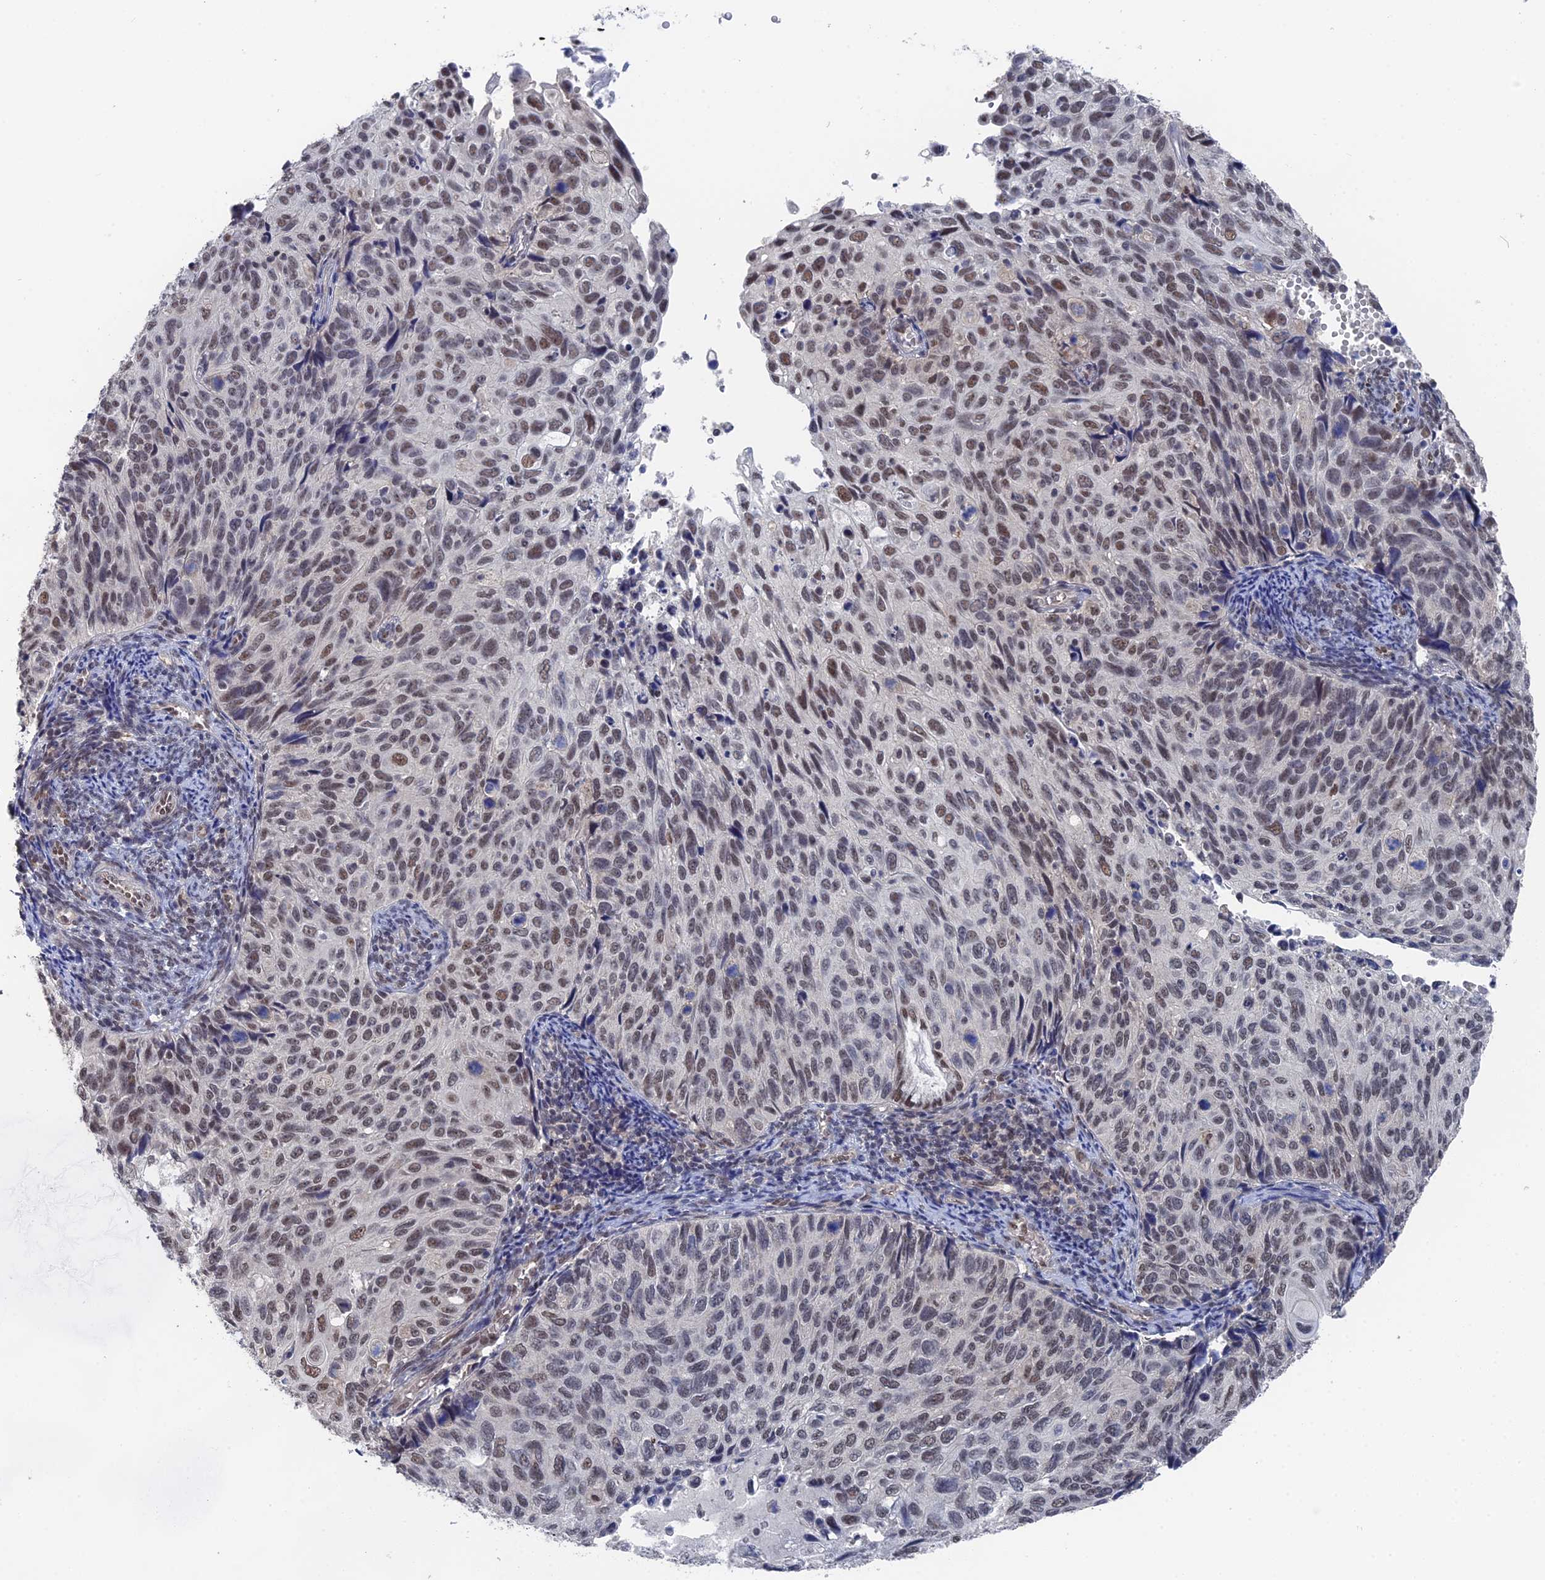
{"staining": {"intensity": "weak", "quantity": "25%-75%", "location": "nuclear"}, "tissue": "cervical cancer", "cell_type": "Tumor cells", "image_type": "cancer", "snomed": [{"axis": "morphology", "description": "Squamous cell carcinoma, NOS"}, {"axis": "topography", "description": "Cervix"}], "caption": "Squamous cell carcinoma (cervical) stained with IHC exhibits weak nuclear positivity in approximately 25%-75% of tumor cells.", "gene": "TSSC4", "patient": {"sex": "female", "age": 70}}